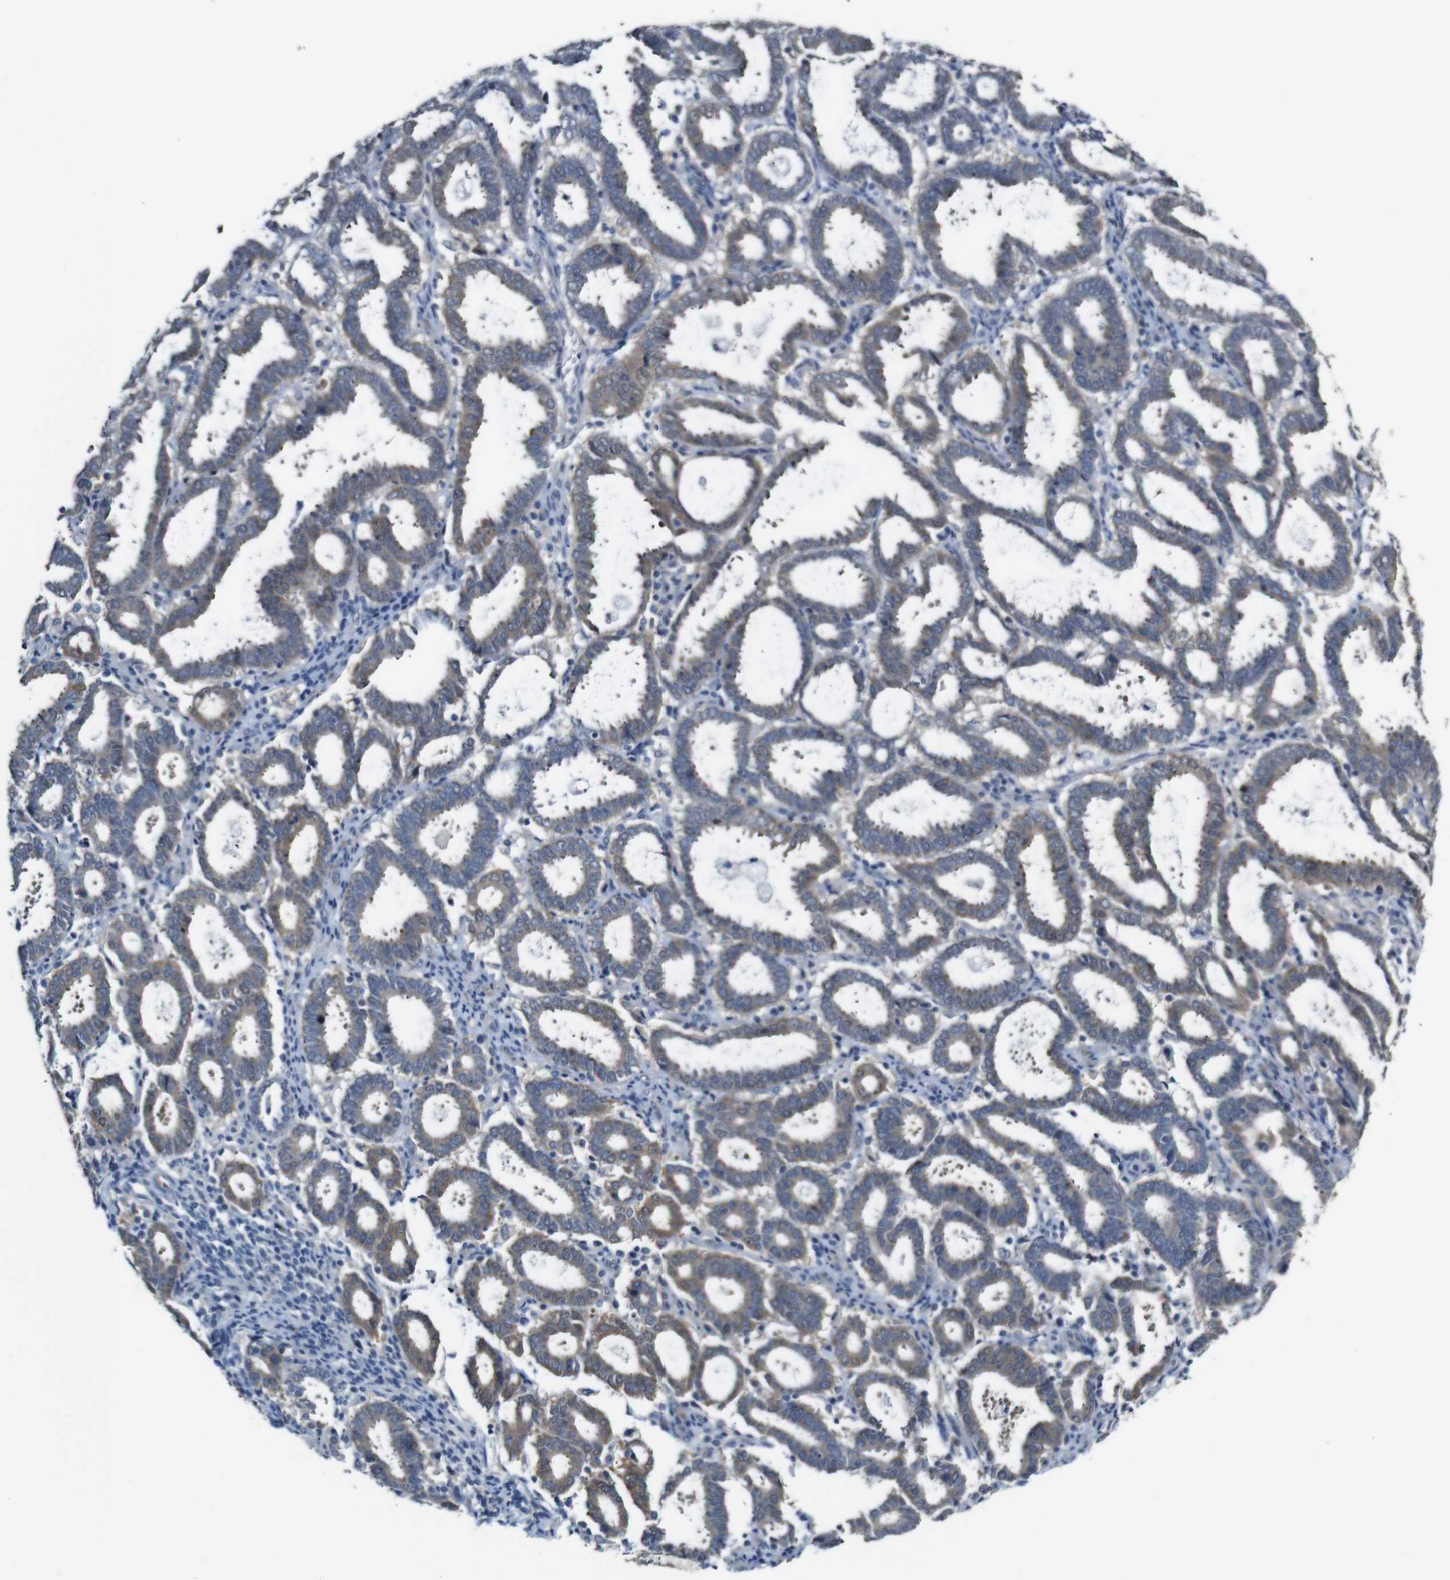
{"staining": {"intensity": "weak", "quantity": ">75%", "location": "cytoplasmic/membranous"}, "tissue": "endometrial cancer", "cell_type": "Tumor cells", "image_type": "cancer", "snomed": [{"axis": "morphology", "description": "Adenocarcinoma, NOS"}, {"axis": "topography", "description": "Uterus"}], "caption": "Immunohistochemical staining of endometrial cancer demonstrates low levels of weak cytoplasmic/membranous expression in about >75% of tumor cells.", "gene": "TBC1D32", "patient": {"sex": "female", "age": 83}}